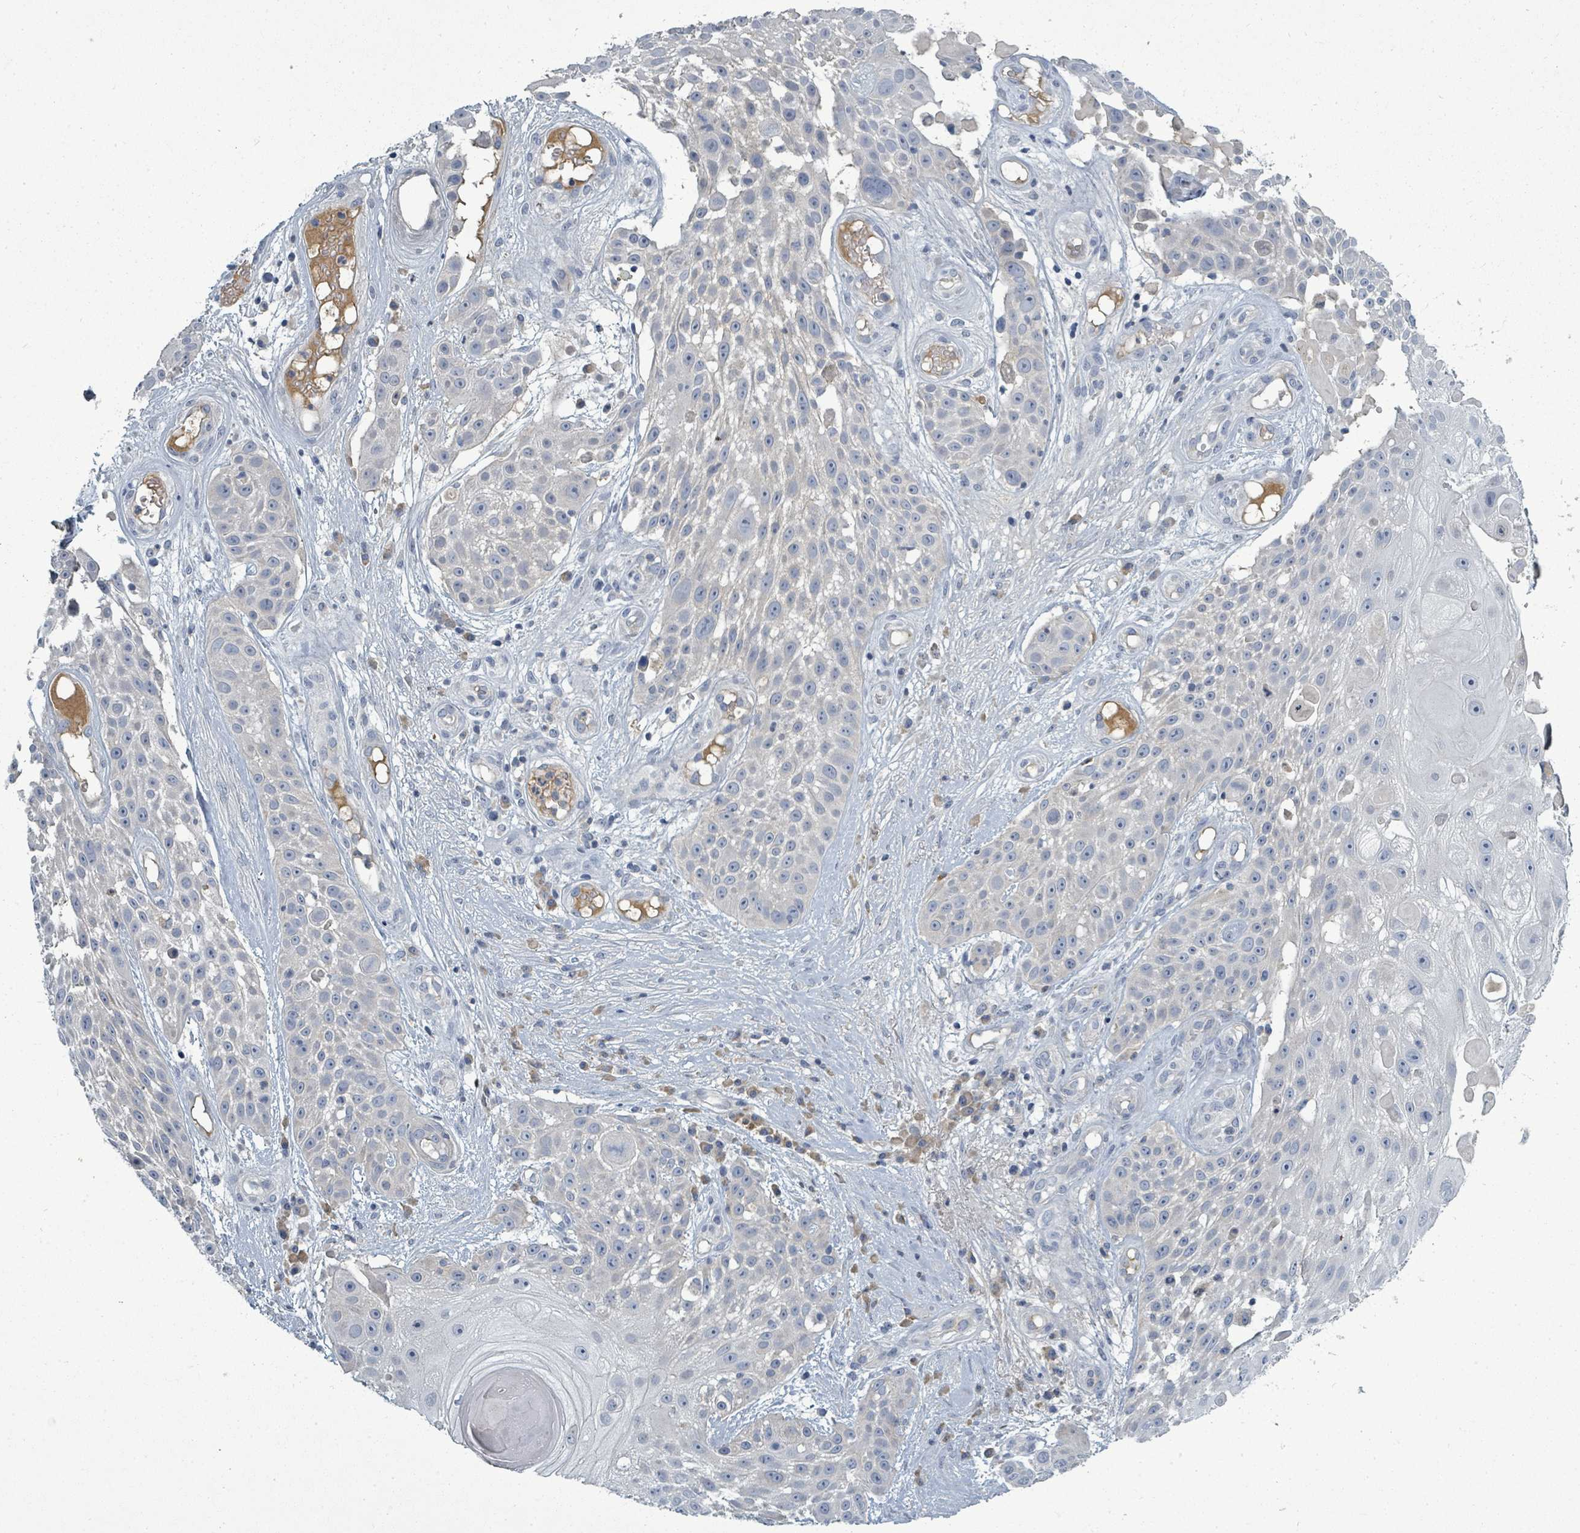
{"staining": {"intensity": "negative", "quantity": "none", "location": "none"}, "tissue": "skin cancer", "cell_type": "Tumor cells", "image_type": "cancer", "snomed": [{"axis": "morphology", "description": "Squamous cell carcinoma, NOS"}, {"axis": "topography", "description": "Skin"}], "caption": "Micrograph shows no protein staining in tumor cells of squamous cell carcinoma (skin) tissue.", "gene": "SLC25A23", "patient": {"sex": "female", "age": 86}}